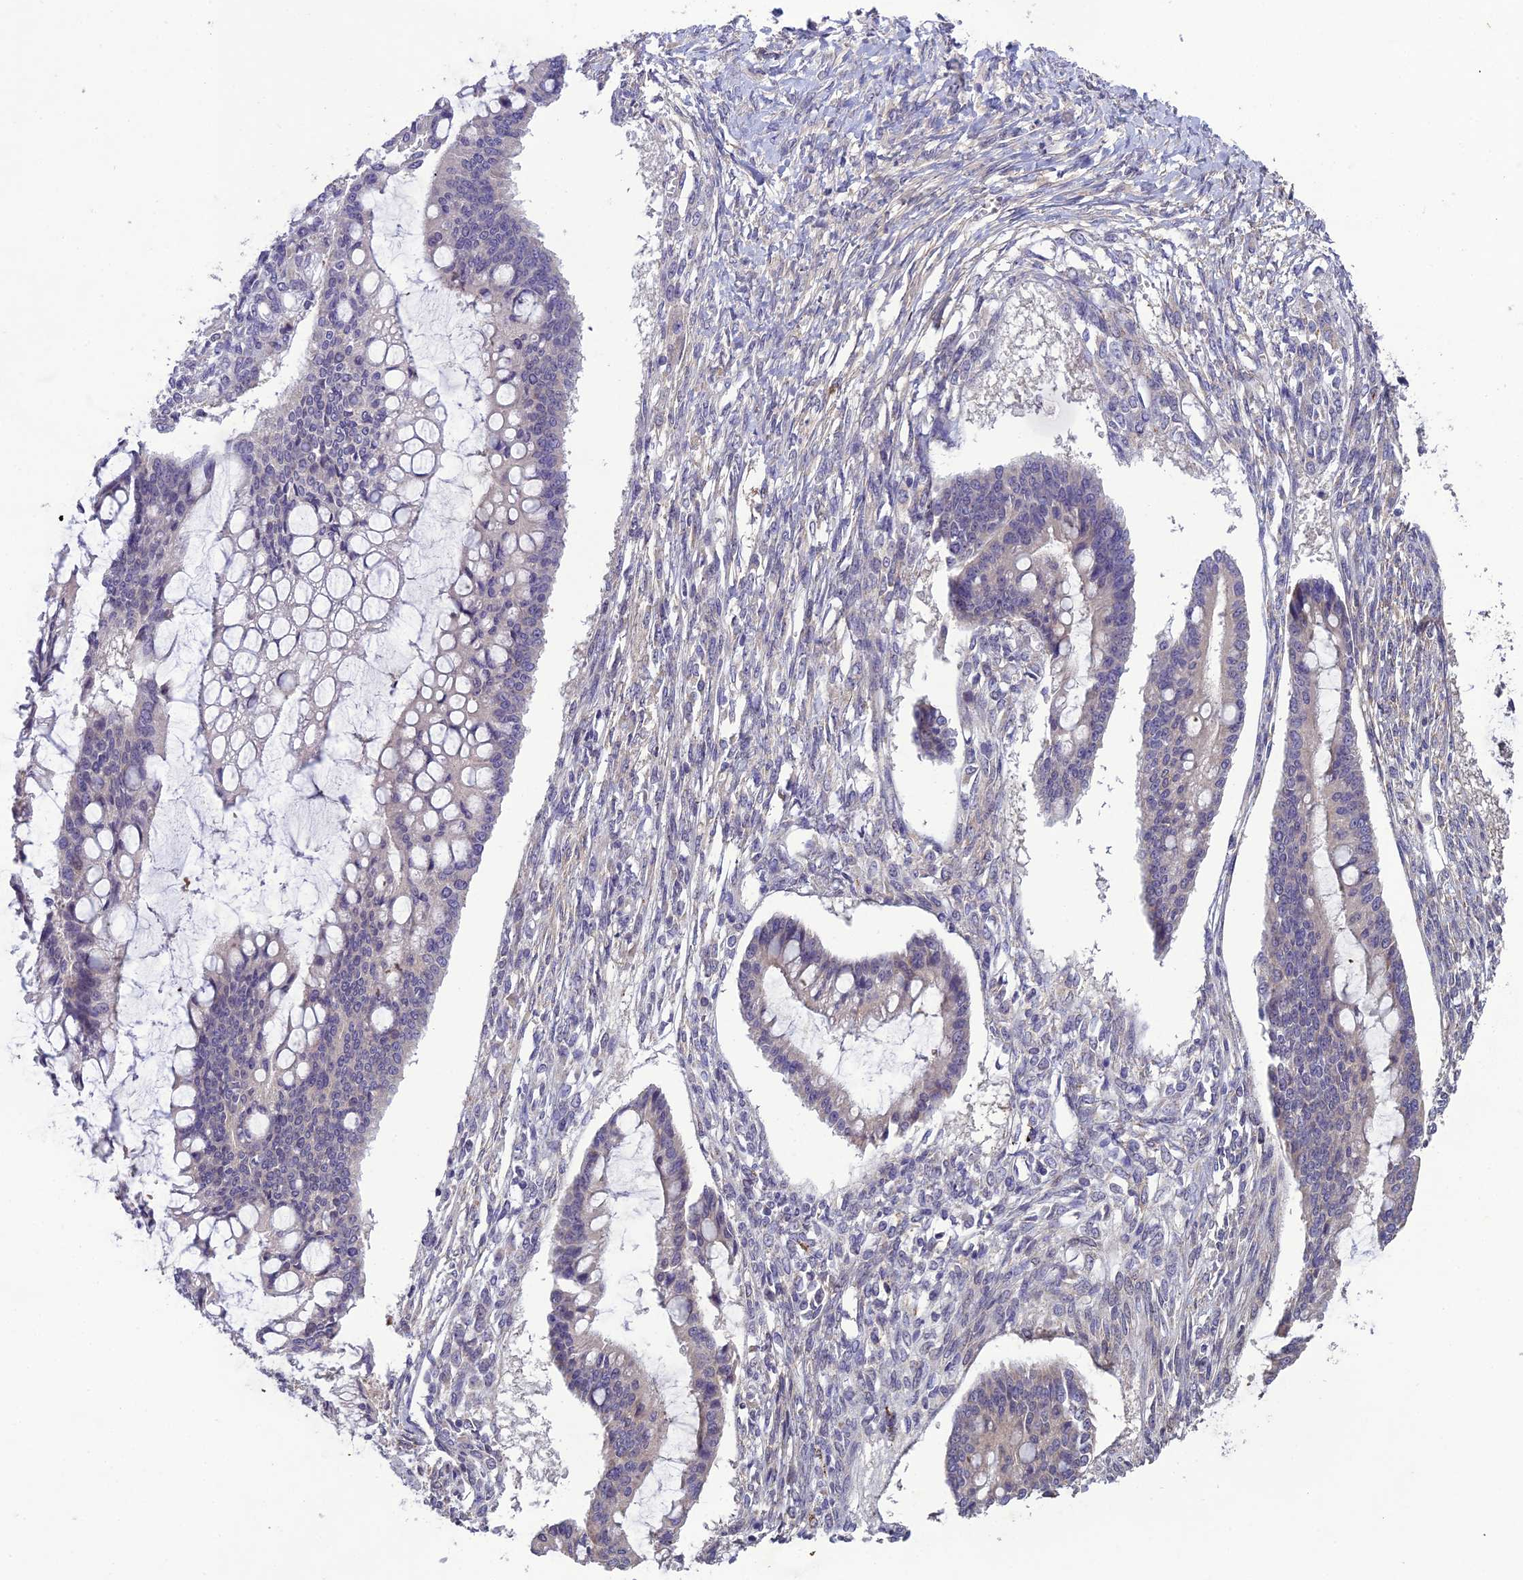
{"staining": {"intensity": "negative", "quantity": "none", "location": "none"}, "tissue": "ovarian cancer", "cell_type": "Tumor cells", "image_type": "cancer", "snomed": [{"axis": "morphology", "description": "Cystadenocarcinoma, mucinous, NOS"}, {"axis": "topography", "description": "Ovary"}], "caption": "An image of human ovarian mucinous cystadenocarcinoma is negative for staining in tumor cells.", "gene": "CENPL", "patient": {"sex": "female", "age": 73}}